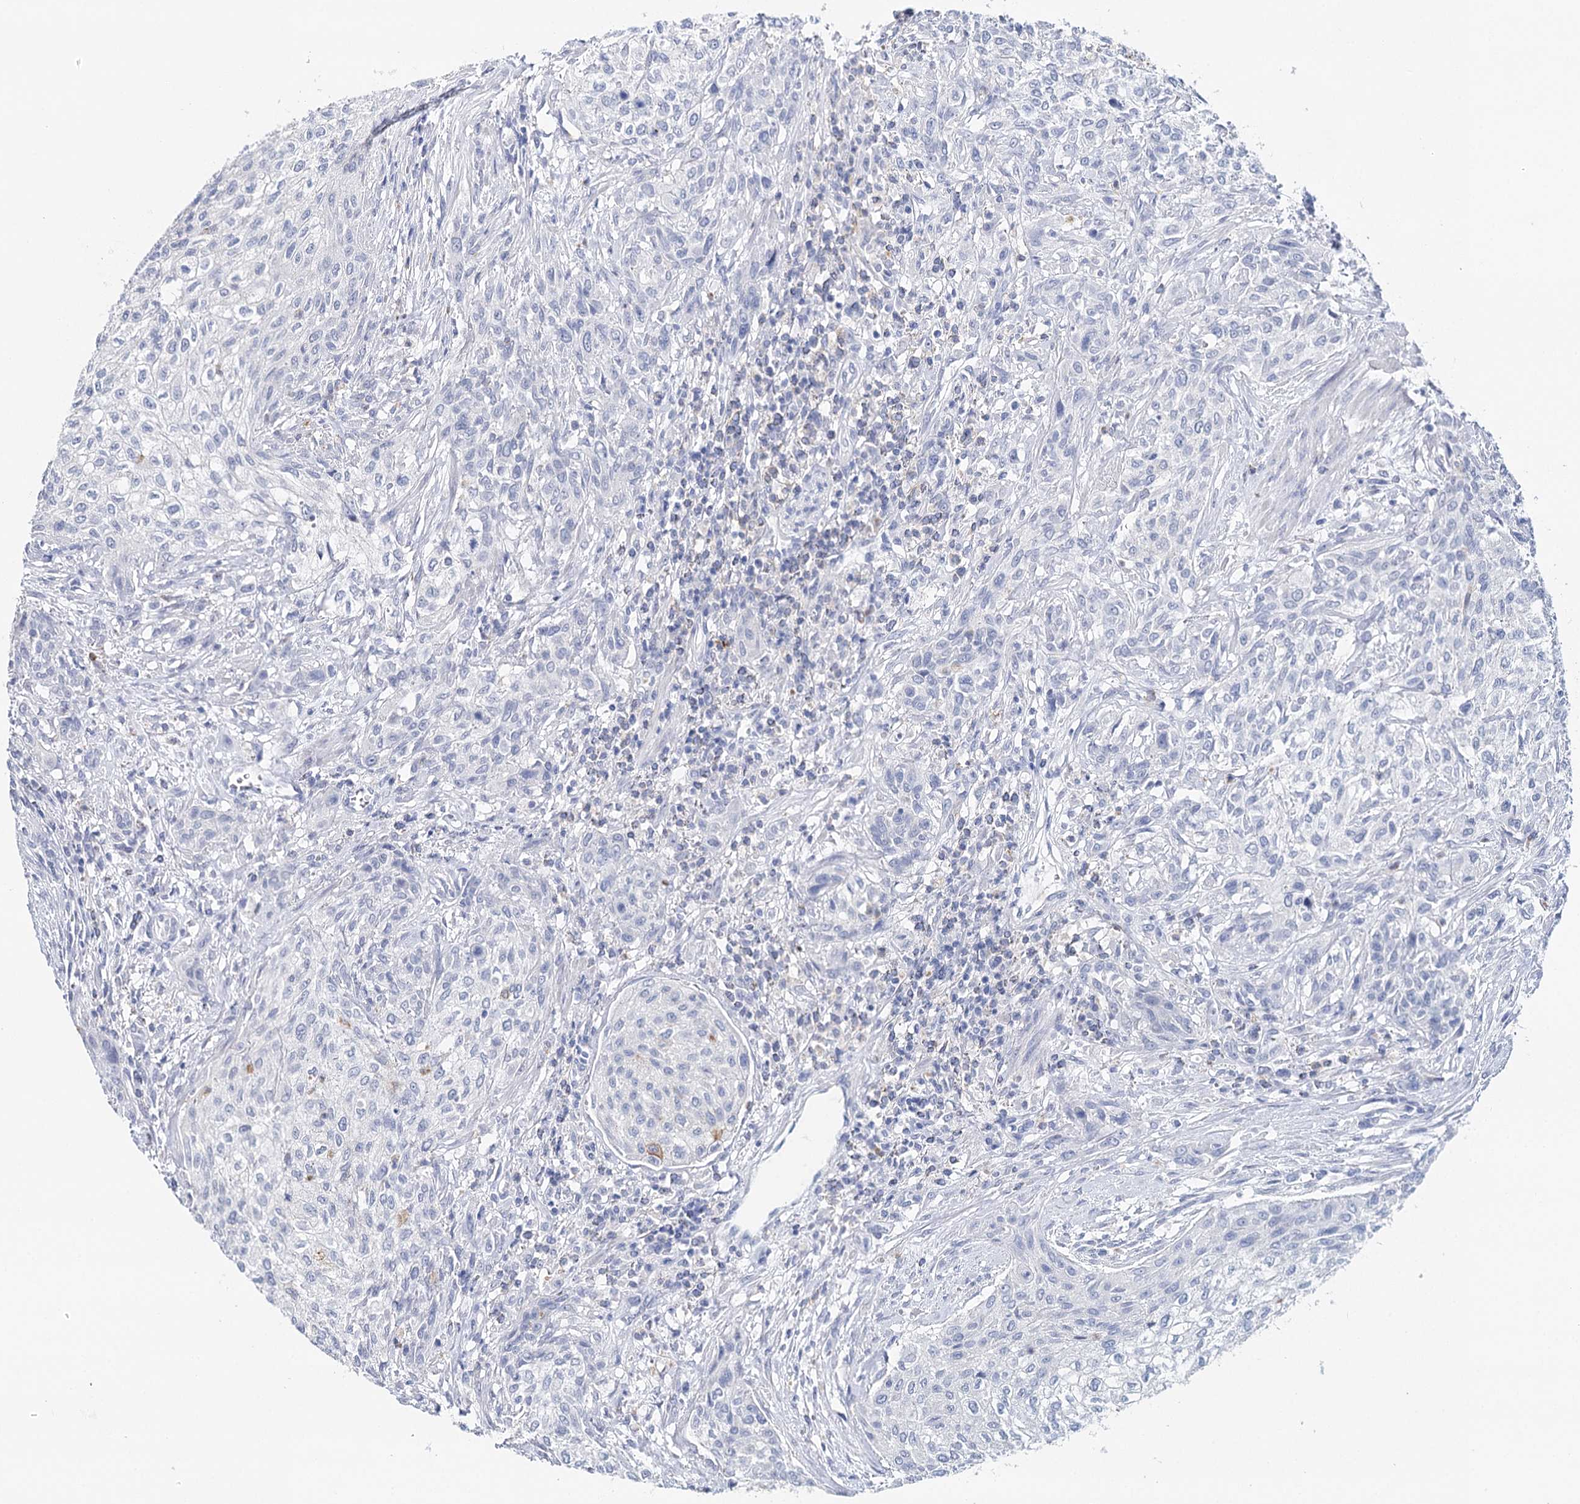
{"staining": {"intensity": "negative", "quantity": "none", "location": "none"}, "tissue": "urothelial cancer", "cell_type": "Tumor cells", "image_type": "cancer", "snomed": [{"axis": "morphology", "description": "Normal tissue, NOS"}, {"axis": "morphology", "description": "Urothelial carcinoma, NOS"}, {"axis": "topography", "description": "Urinary bladder"}, {"axis": "topography", "description": "Peripheral nerve tissue"}], "caption": "Transitional cell carcinoma was stained to show a protein in brown. There is no significant expression in tumor cells.", "gene": "CEACAM8", "patient": {"sex": "male", "age": 35}}